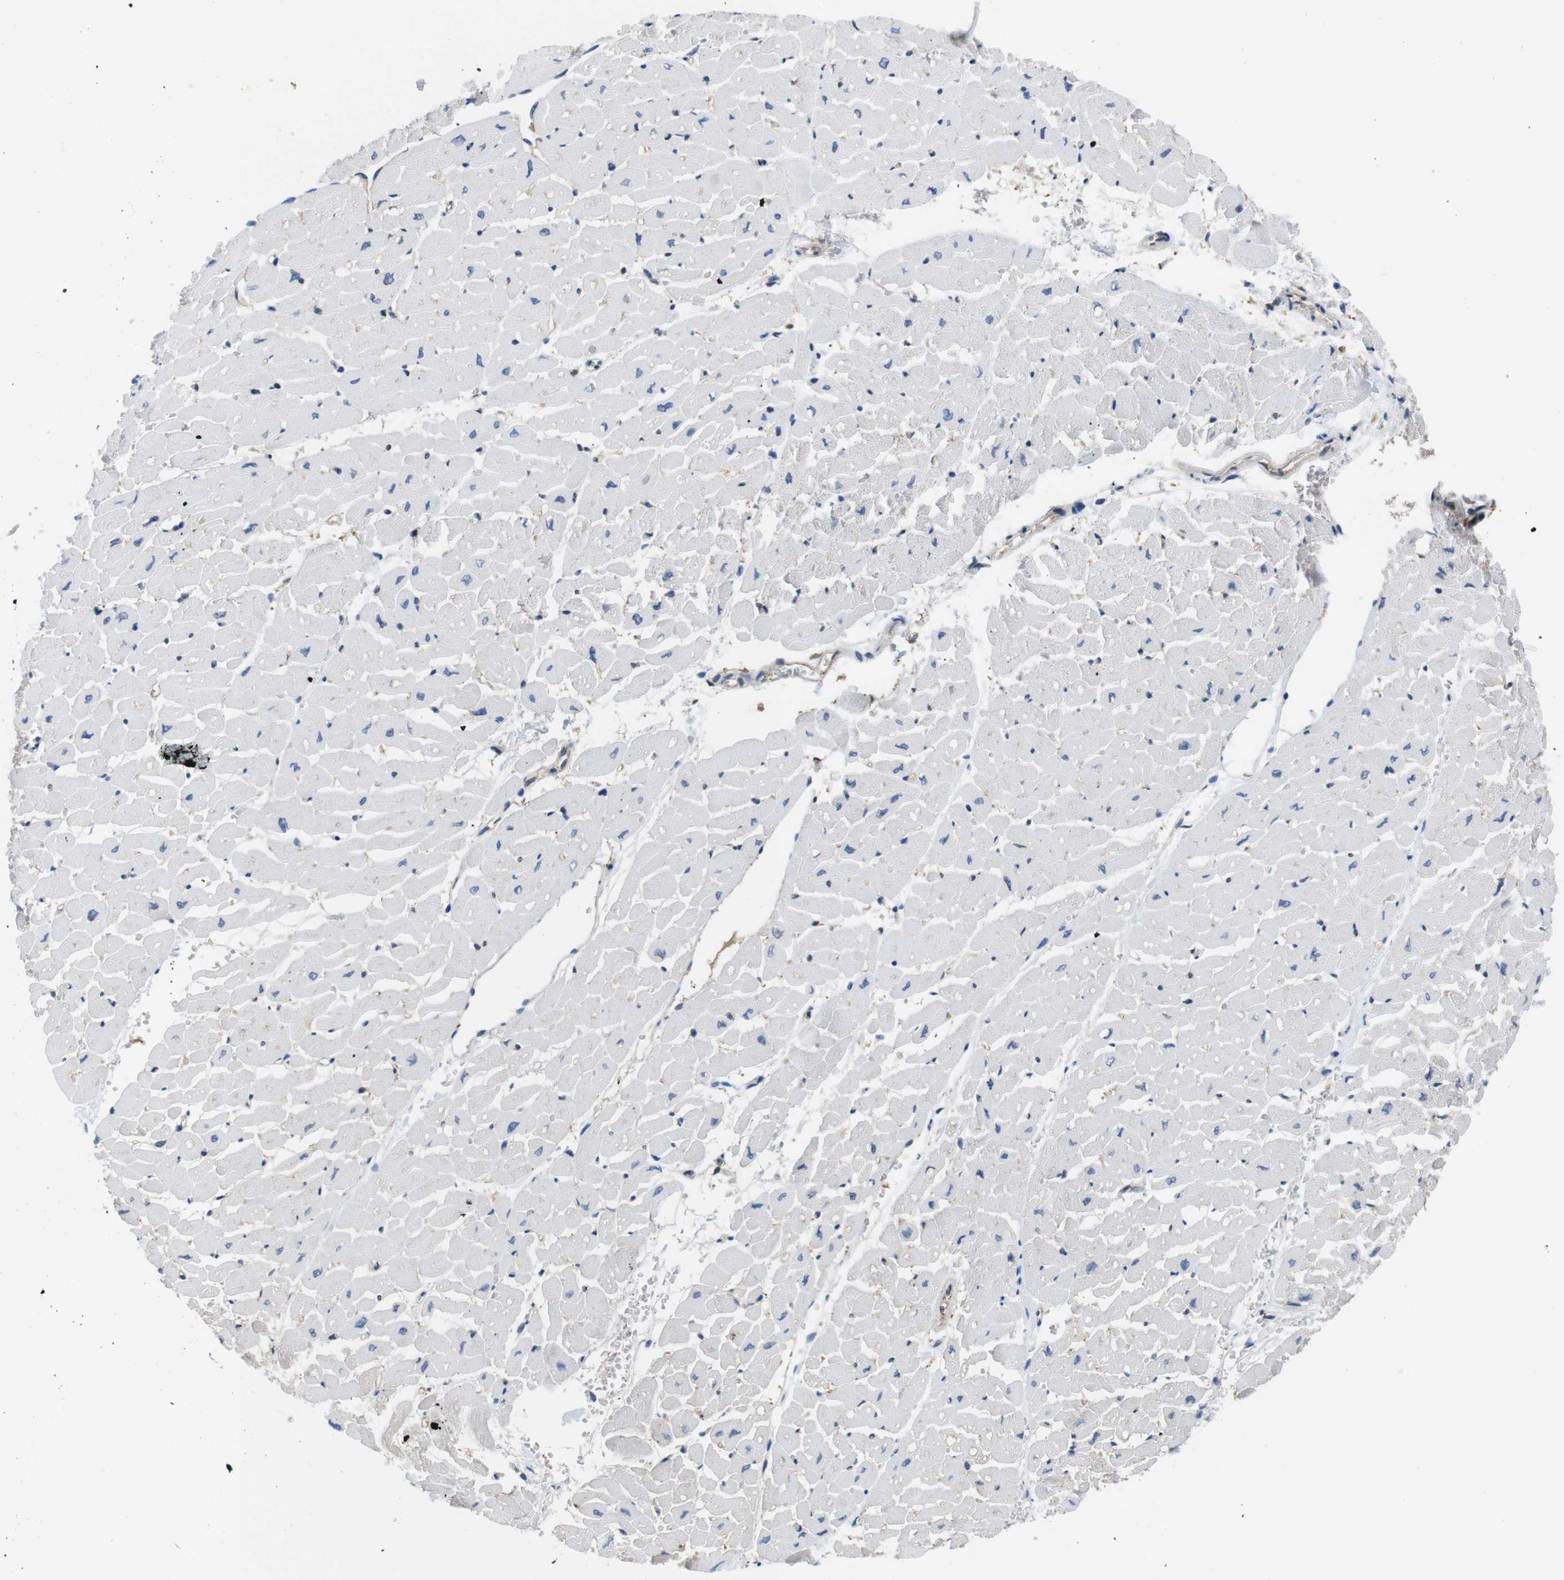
{"staining": {"intensity": "negative", "quantity": "none", "location": "none"}, "tissue": "heart muscle", "cell_type": "Cardiomyocytes", "image_type": "normal", "snomed": [{"axis": "morphology", "description": "Normal tissue, NOS"}, {"axis": "topography", "description": "Heart"}], "caption": "This histopathology image is of unremarkable heart muscle stained with IHC to label a protein in brown with the nuclei are counter-stained blue. There is no staining in cardiomyocytes. (IHC, brightfield microscopy, high magnification).", "gene": "LDHA", "patient": {"sex": "male", "age": 45}}